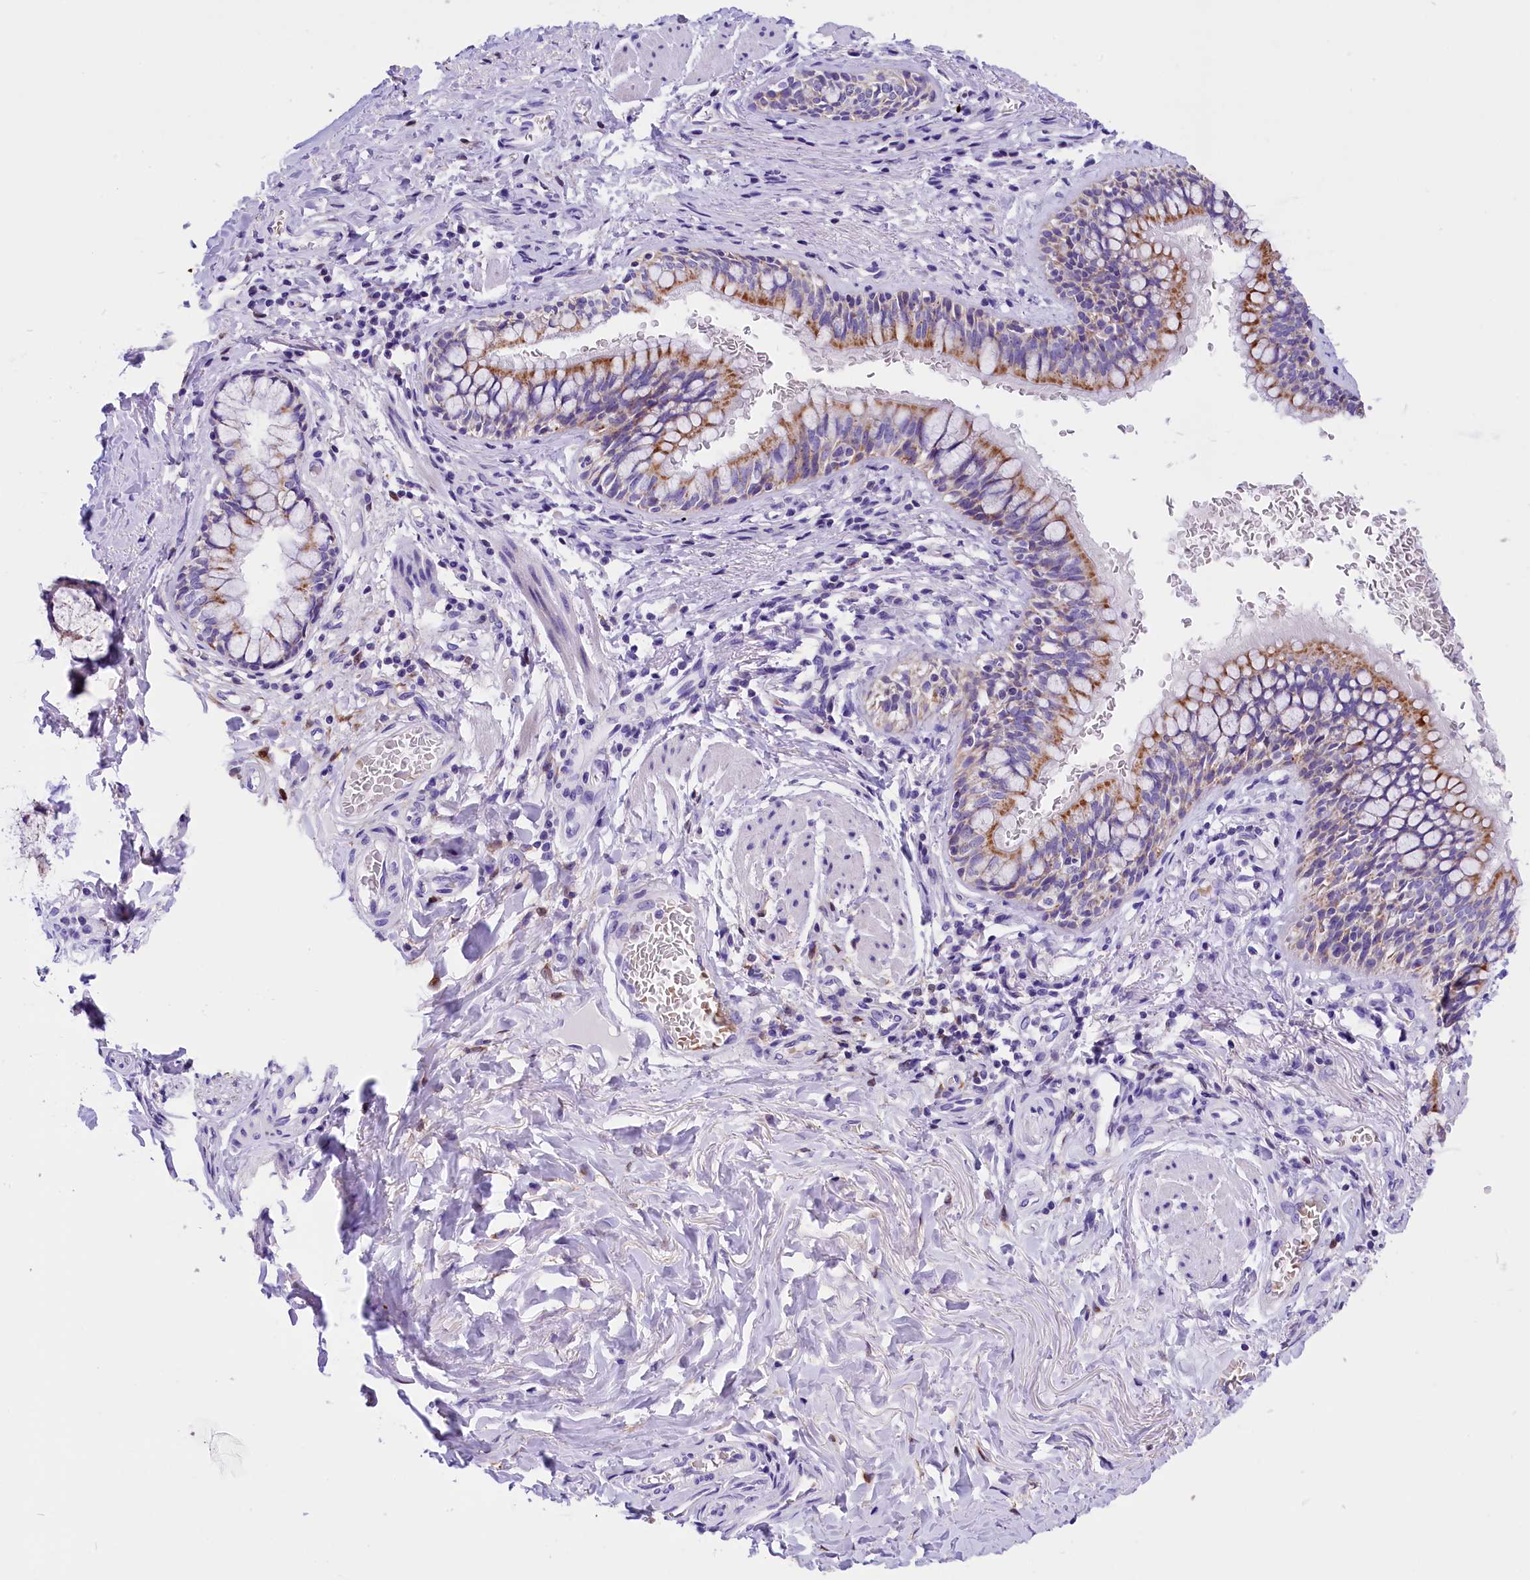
{"staining": {"intensity": "moderate", "quantity": "25%-75%", "location": "cytoplasmic/membranous"}, "tissue": "bronchus", "cell_type": "Respiratory epithelial cells", "image_type": "normal", "snomed": [{"axis": "morphology", "description": "Normal tissue, NOS"}, {"axis": "topography", "description": "Cartilage tissue"}, {"axis": "topography", "description": "Bronchus"}], "caption": "Bronchus stained with a brown dye reveals moderate cytoplasmic/membranous positive expression in approximately 25%-75% of respiratory epithelial cells.", "gene": "ABAT", "patient": {"sex": "female", "age": 36}}